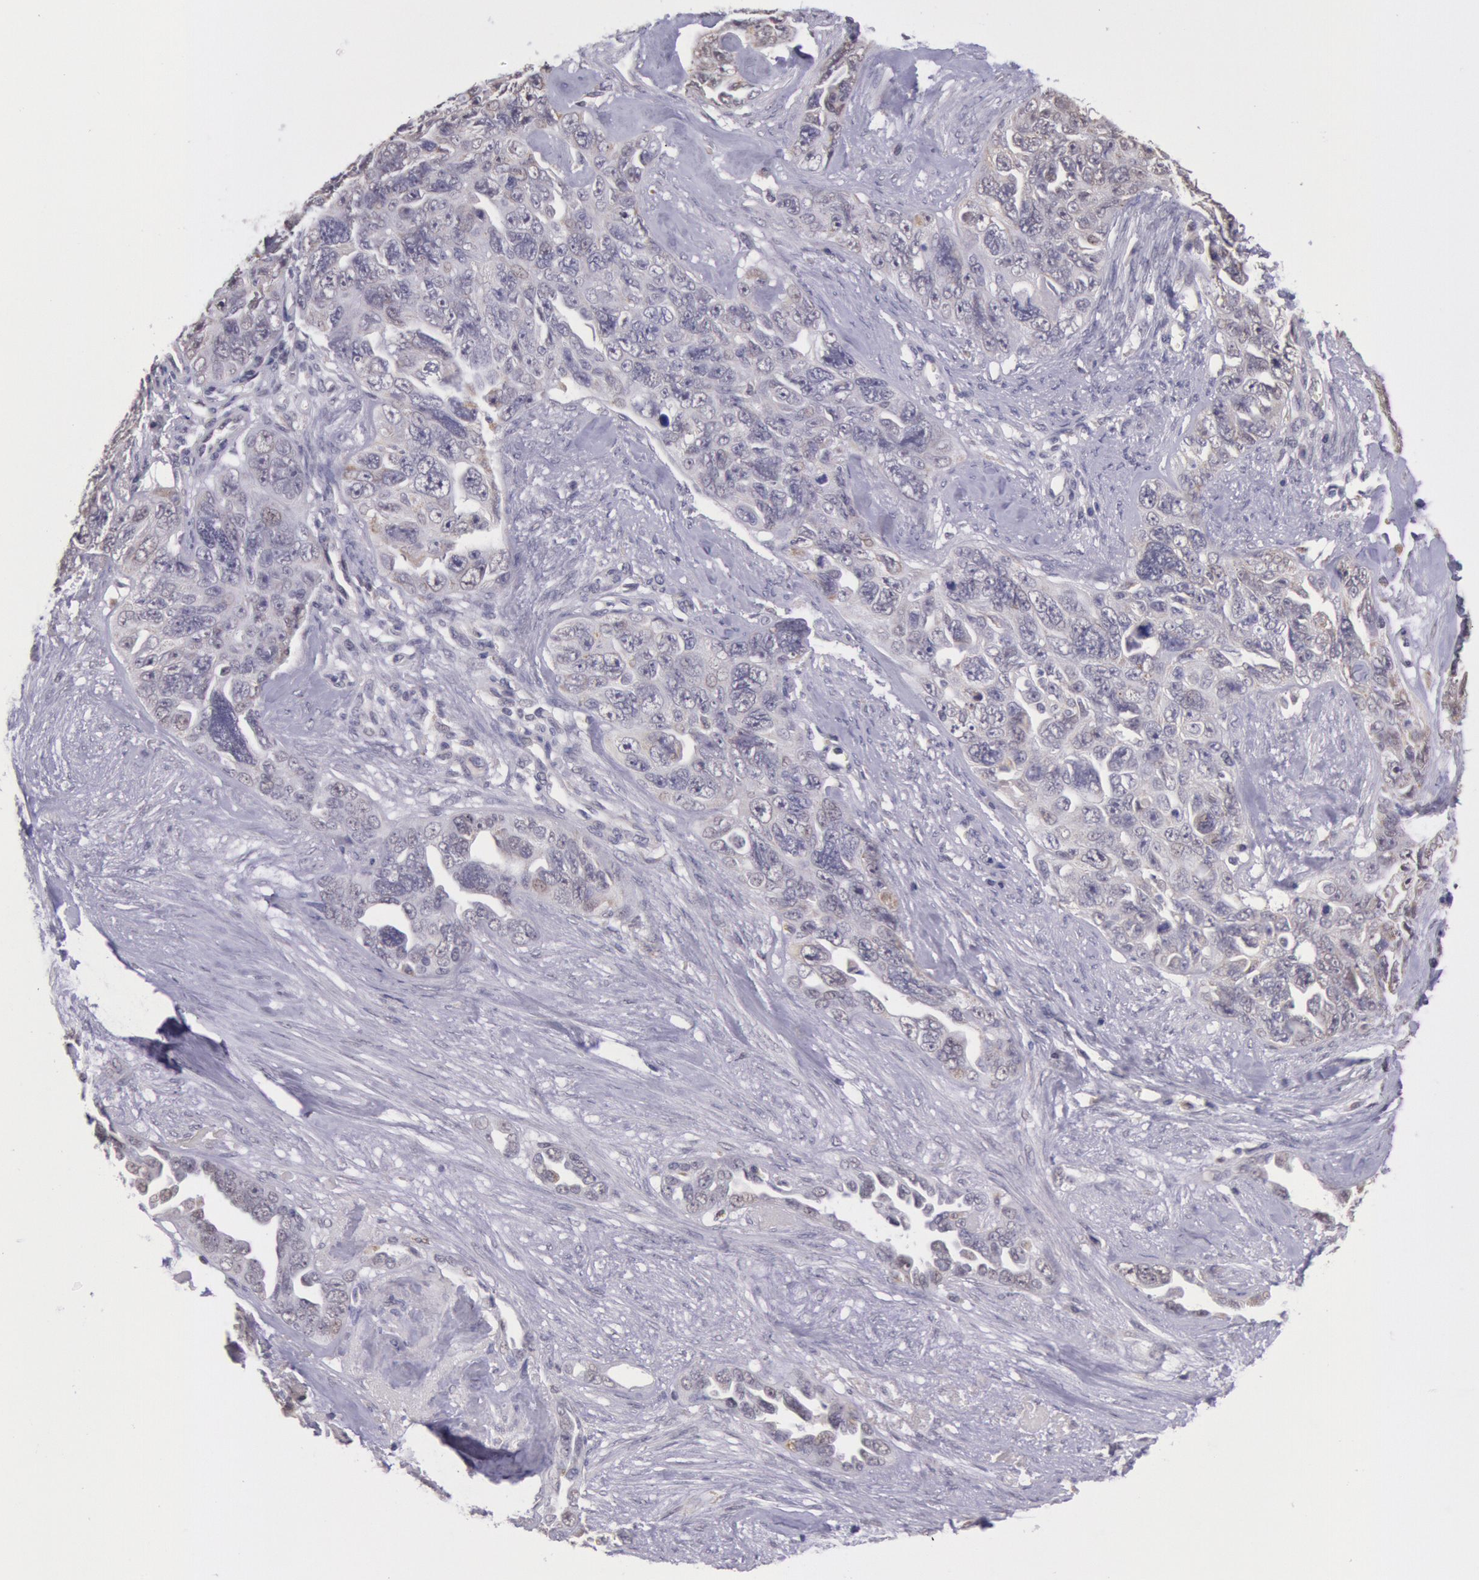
{"staining": {"intensity": "weak", "quantity": "25%-75%", "location": "cytoplasmic/membranous"}, "tissue": "ovarian cancer", "cell_type": "Tumor cells", "image_type": "cancer", "snomed": [{"axis": "morphology", "description": "Cystadenocarcinoma, serous, NOS"}, {"axis": "topography", "description": "Ovary"}], "caption": "This micrograph shows immunohistochemistry (IHC) staining of ovarian cancer (serous cystadenocarcinoma), with low weak cytoplasmic/membranous expression in approximately 25%-75% of tumor cells.", "gene": "FRMD6", "patient": {"sex": "female", "age": 63}}